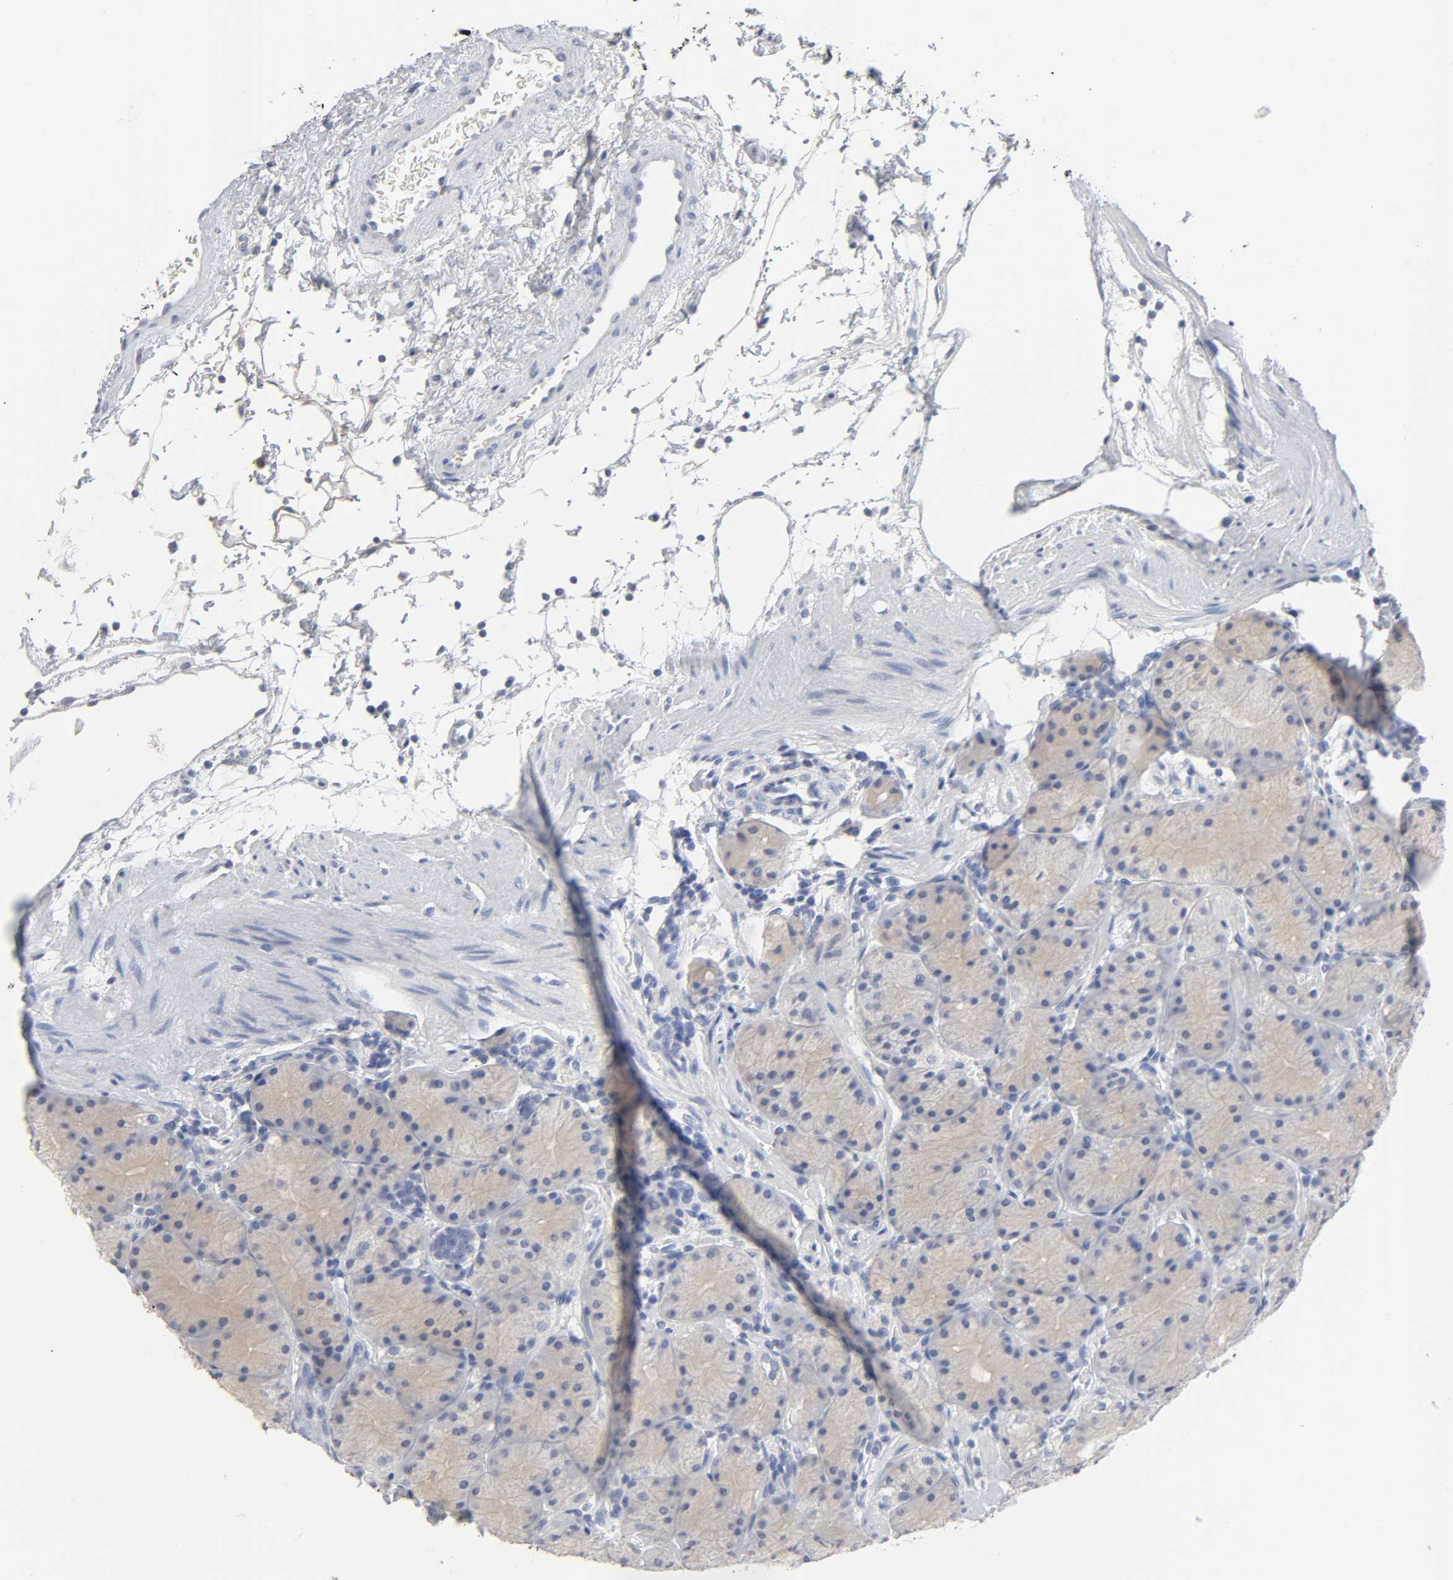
{"staining": {"intensity": "weak", "quantity": "<25%", "location": "cytoplasmic/membranous"}, "tissue": "stomach", "cell_type": "Glandular cells", "image_type": "normal", "snomed": [{"axis": "morphology", "description": "Normal tissue, NOS"}, {"axis": "topography", "description": "Stomach, upper"}, {"axis": "topography", "description": "Stomach"}], "caption": "Stomach stained for a protein using IHC shows no staining glandular cells.", "gene": "SLCO1B3", "patient": {"sex": "male", "age": 76}}